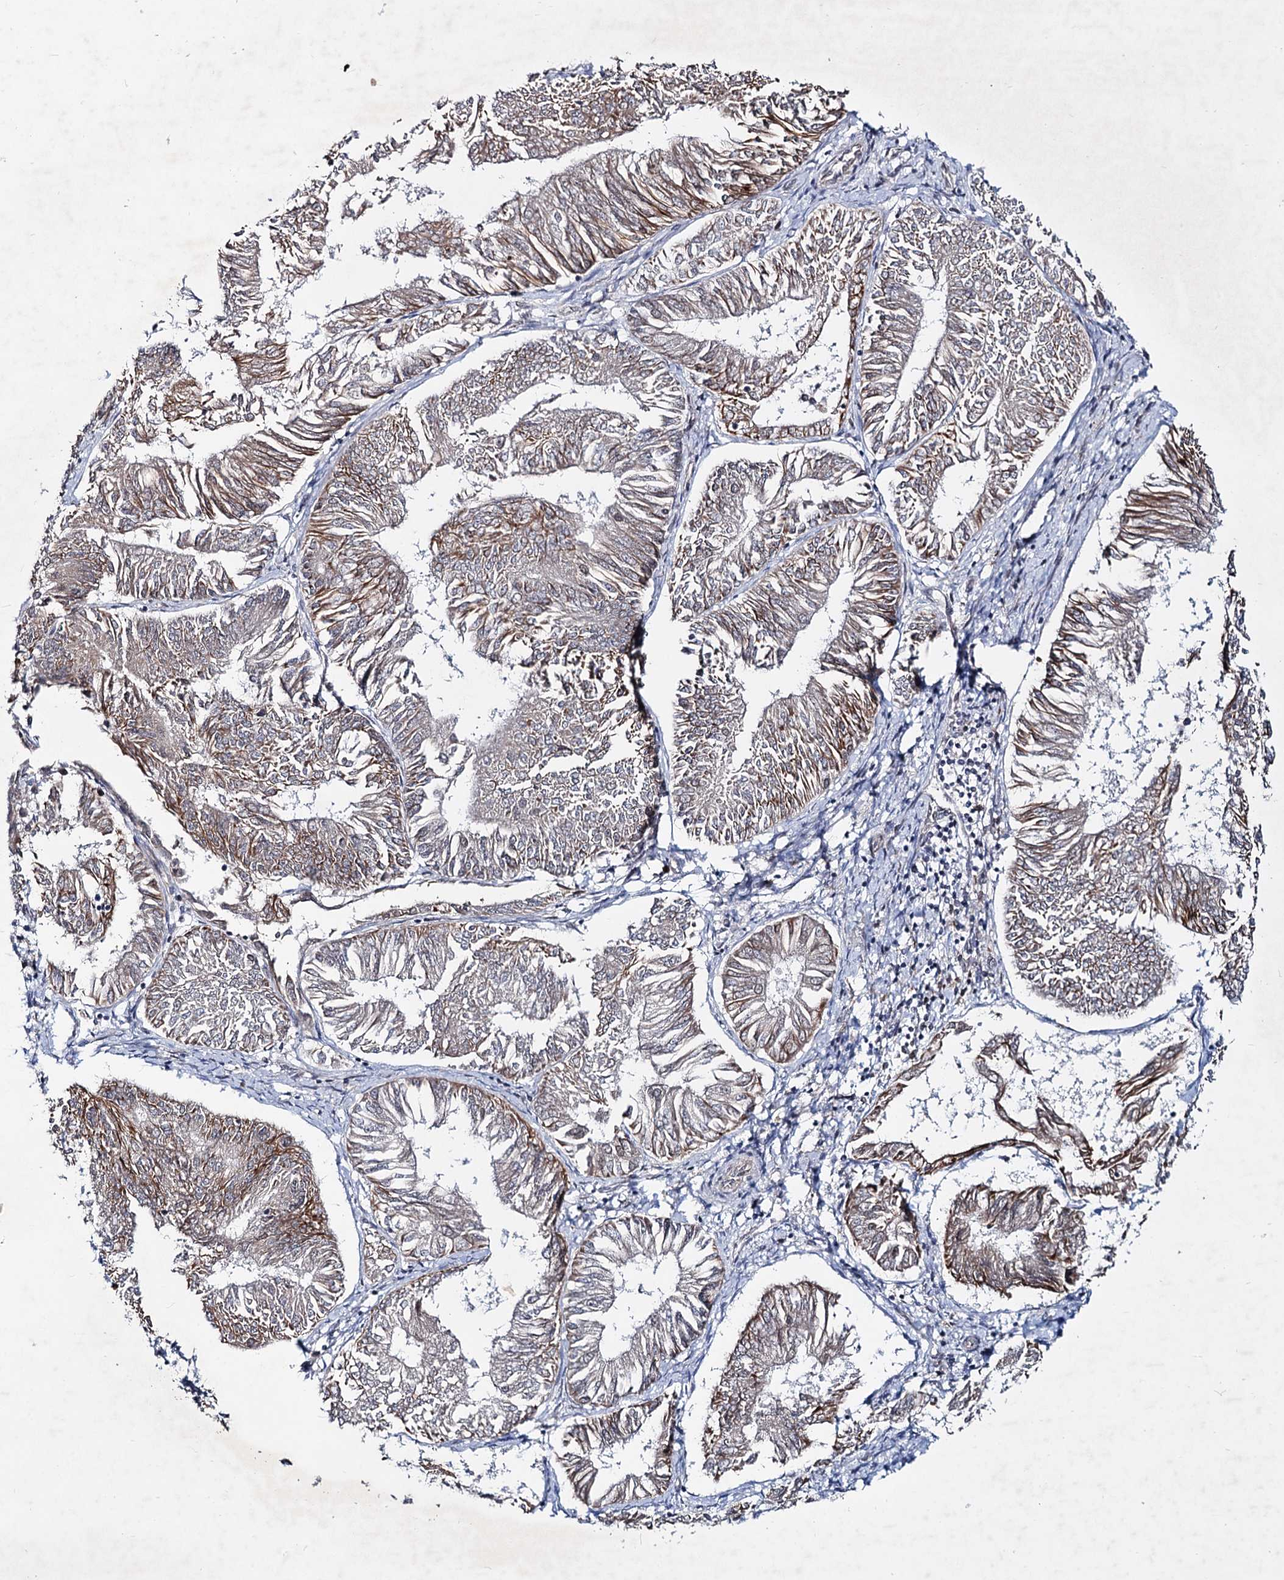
{"staining": {"intensity": "moderate", "quantity": "<25%", "location": "cytoplasmic/membranous"}, "tissue": "endometrial cancer", "cell_type": "Tumor cells", "image_type": "cancer", "snomed": [{"axis": "morphology", "description": "Adenocarcinoma, NOS"}, {"axis": "topography", "description": "Endometrium"}], "caption": "About <25% of tumor cells in adenocarcinoma (endometrial) reveal moderate cytoplasmic/membranous protein positivity as visualized by brown immunohistochemical staining.", "gene": "RNF6", "patient": {"sex": "female", "age": 58}}